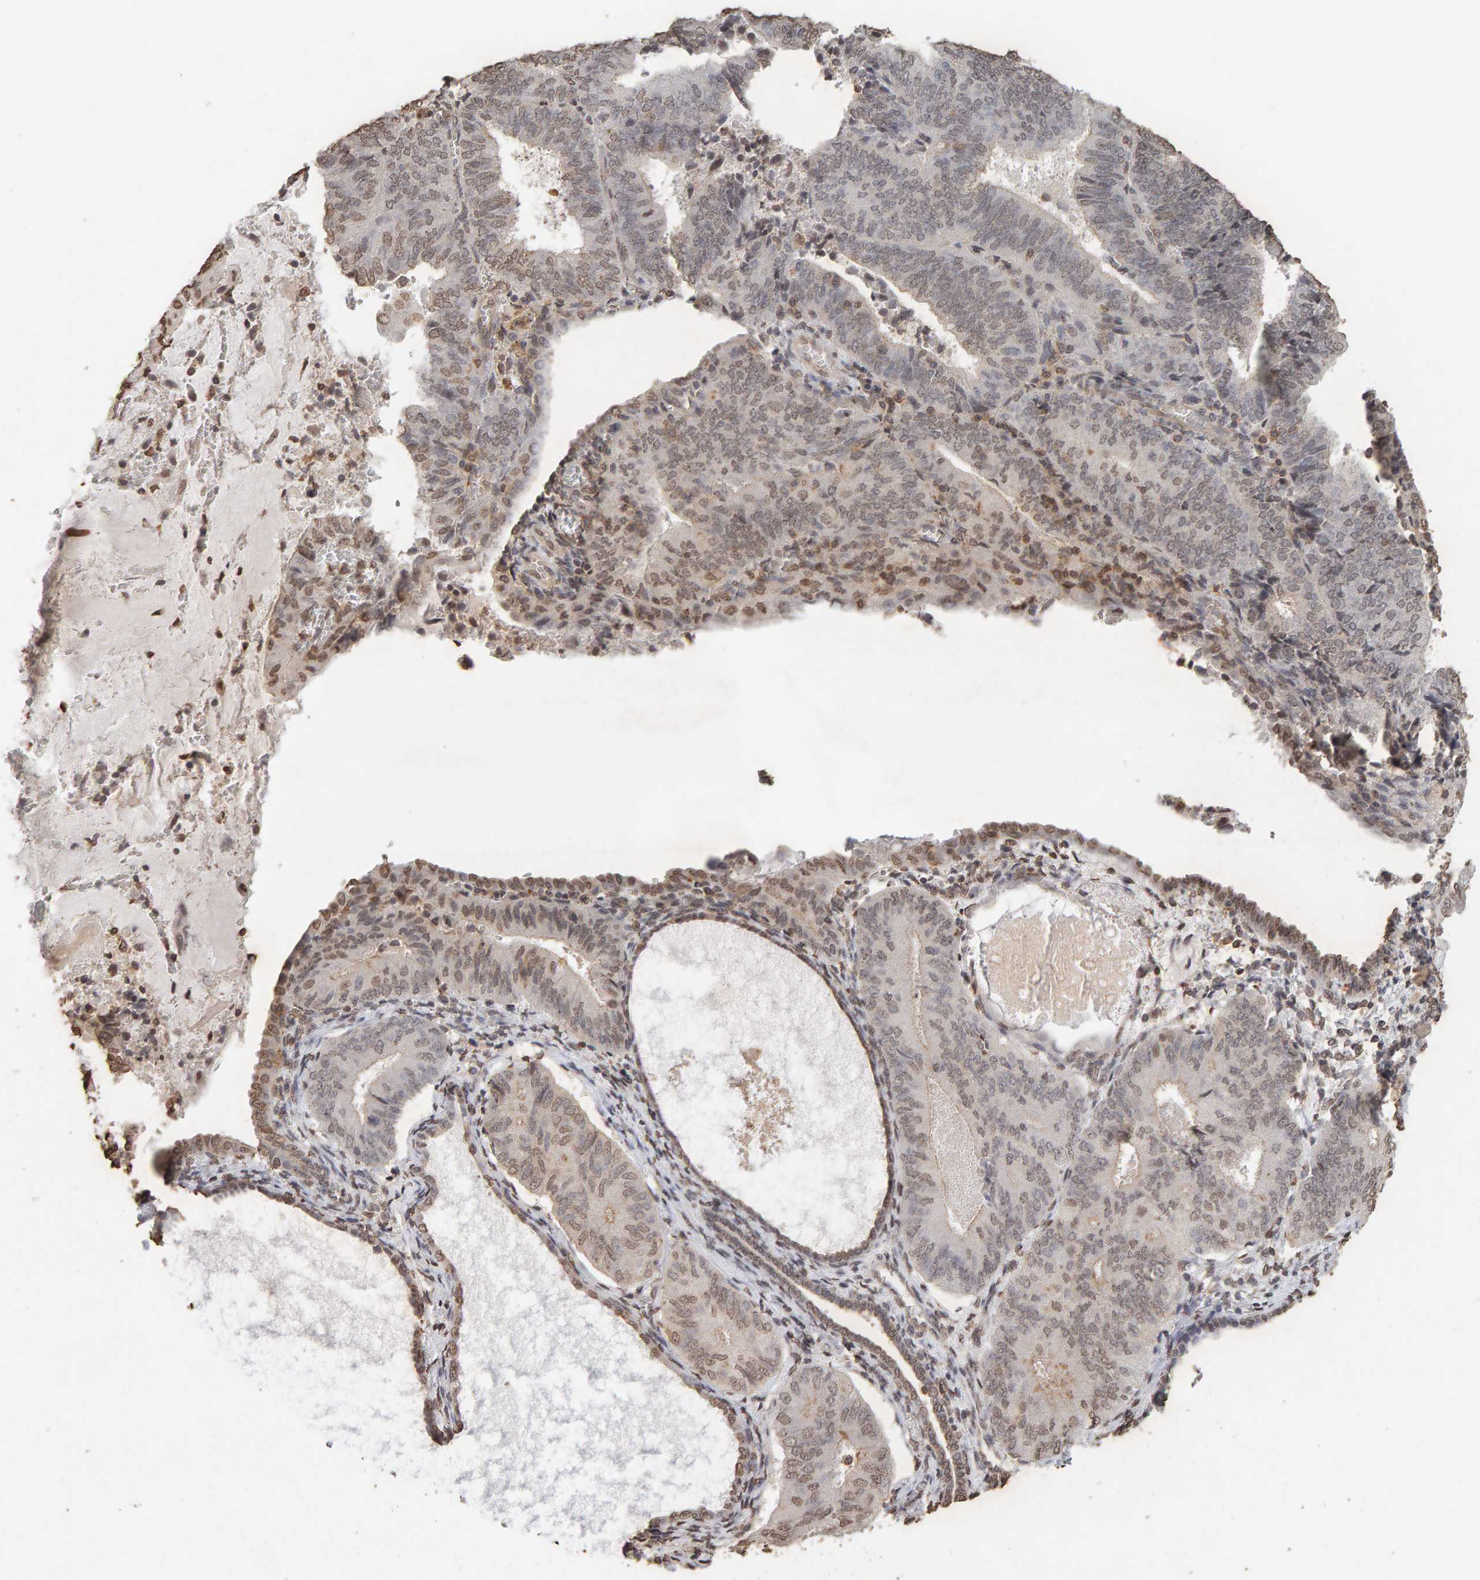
{"staining": {"intensity": "weak", "quantity": "25%-75%", "location": "nuclear"}, "tissue": "endometrial cancer", "cell_type": "Tumor cells", "image_type": "cancer", "snomed": [{"axis": "morphology", "description": "Adenocarcinoma, NOS"}, {"axis": "topography", "description": "Endometrium"}], "caption": "Immunohistochemical staining of human adenocarcinoma (endometrial) shows low levels of weak nuclear positivity in about 25%-75% of tumor cells.", "gene": "DNAJB5", "patient": {"sex": "female", "age": 81}}